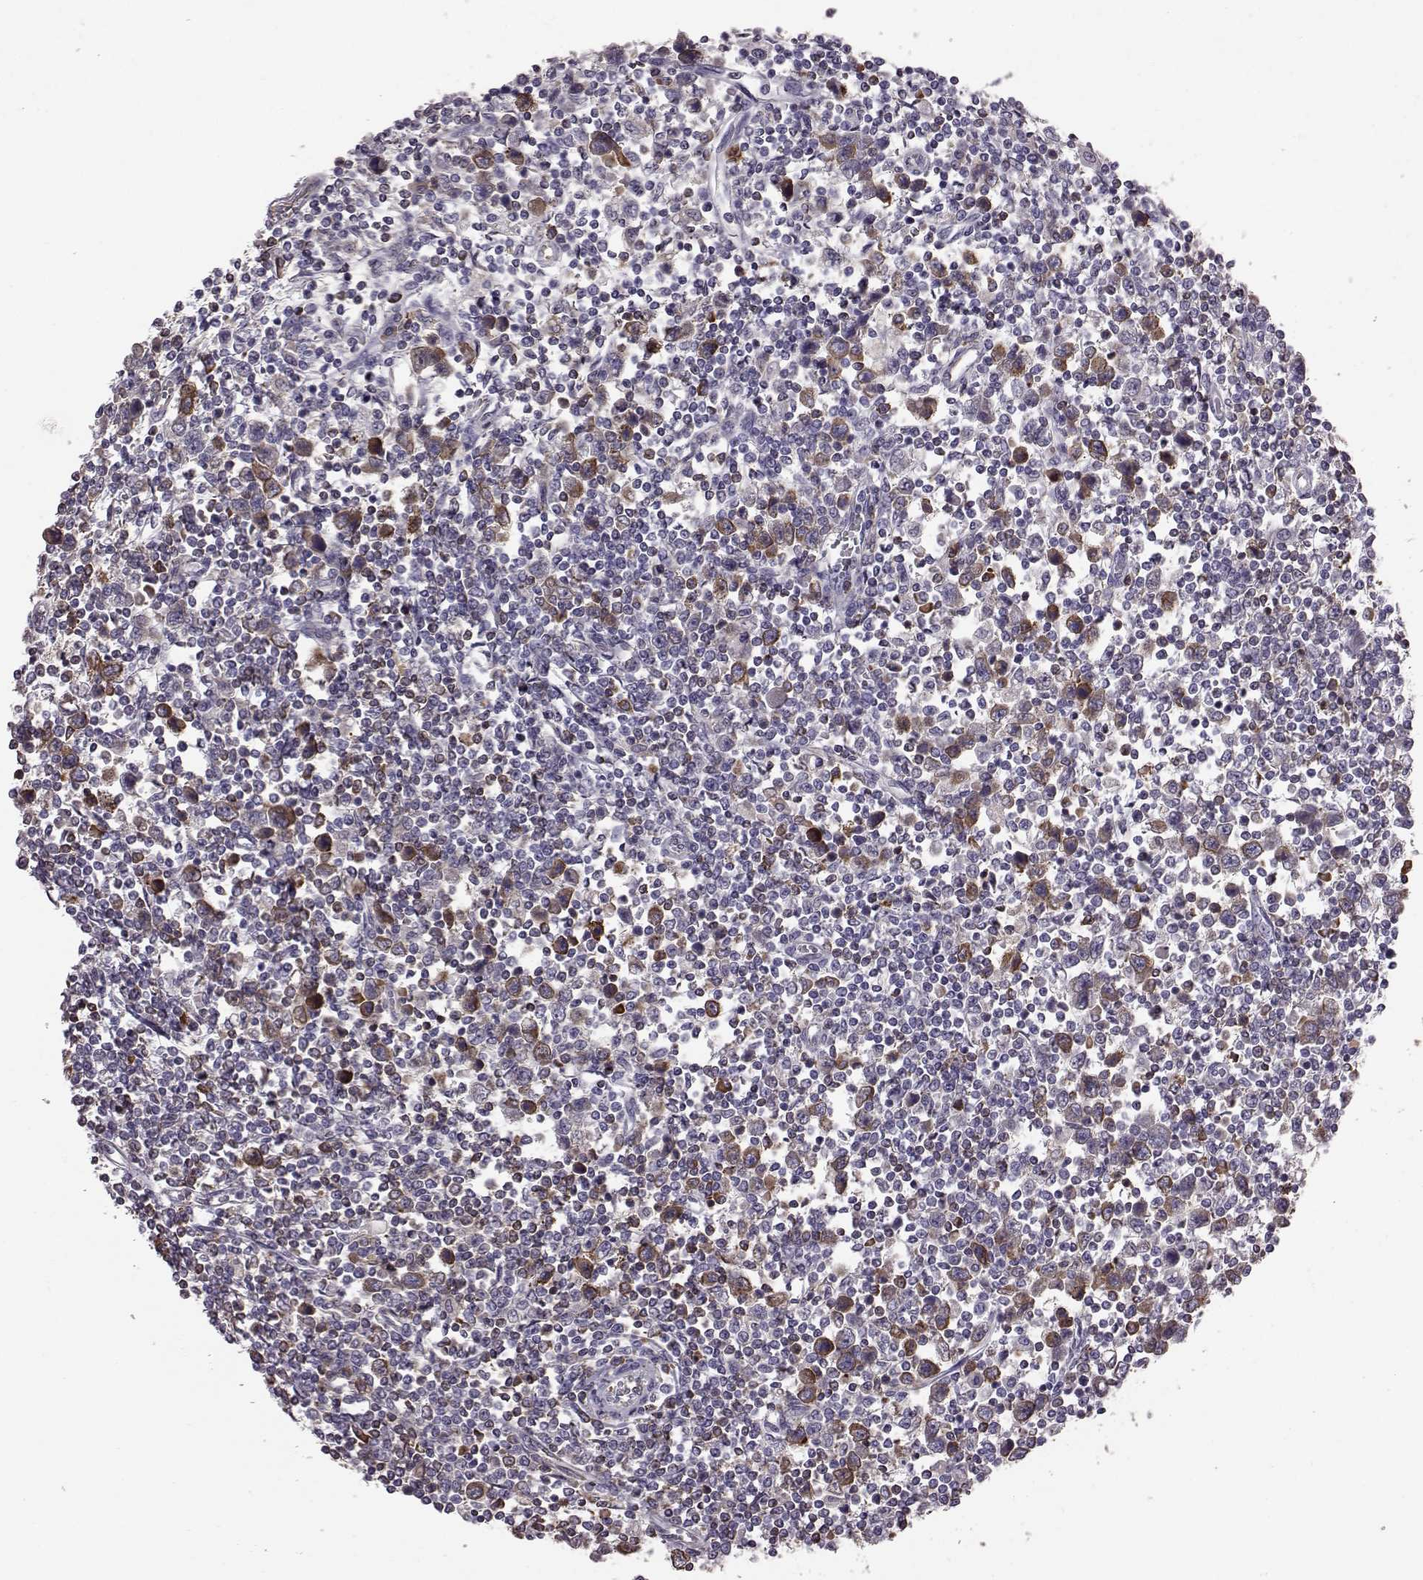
{"staining": {"intensity": "moderate", "quantity": "<25%", "location": "cytoplasmic/membranous"}, "tissue": "testis cancer", "cell_type": "Tumor cells", "image_type": "cancer", "snomed": [{"axis": "morphology", "description": "Normal tissue, NOS"}, {"axis": "morphology", "description": "Seminoma, NOS"}, {"axis": "topography", "description": "Testis"}, {"axis": "topography", "description": "Epididymis"}], "caption": "Tumor cells reveal moderate cytoplasmic/membranous staining in about <25% of cells in testis cancer.", "gene": "ADGRG2", "patient": {"sex": "male", "age": 34}}